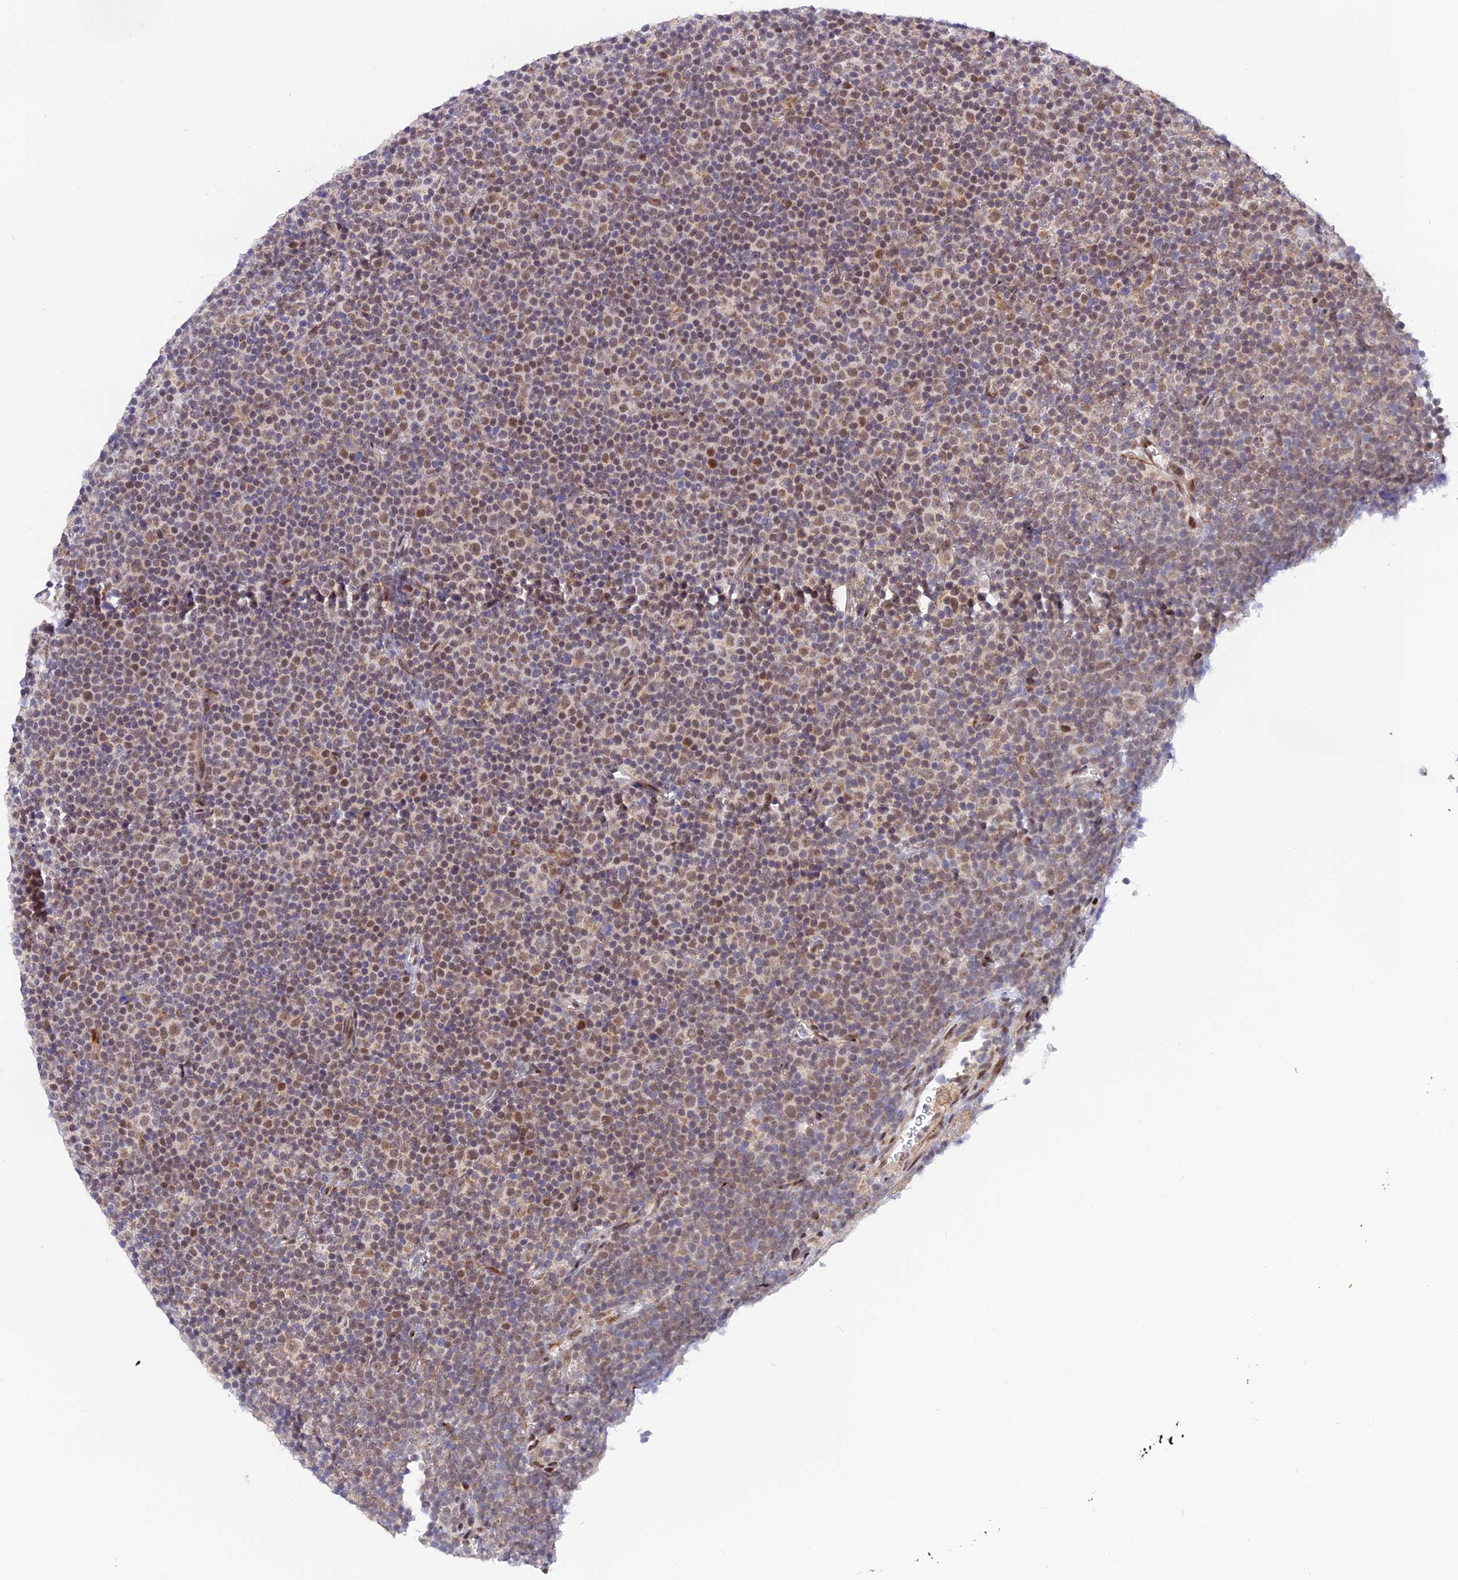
{"staining": {"intensity": "moderate", "quantity": "25%-75%", "location": "cytoplasmic/membranous,nuclear"}, "tissue": "lymphoma", "cell_type": "Tumor cells", "image_type": "cancer", "snomed": [{"axis": "morphology", "description": "Malignant lymphoma, non-Hodgkin's type, Low grade"}, {"axis": "topography", "description": "Lymph node"}], "caption": "IHC histopathology image of neoplastic tissue: human low-grade malignant lymphoma, non-Hodgkin's type stained using immunohistochemistry (IHC) displays medium levels of moderate protein expression localized specifically in the cytoplasmic/membranous and nuclear of tumor cells, appearing as a cytoplasmic/membranous and nuclear brown color.", "gene": "WDR55", "patient": {"sex": "female", "age": 67}}